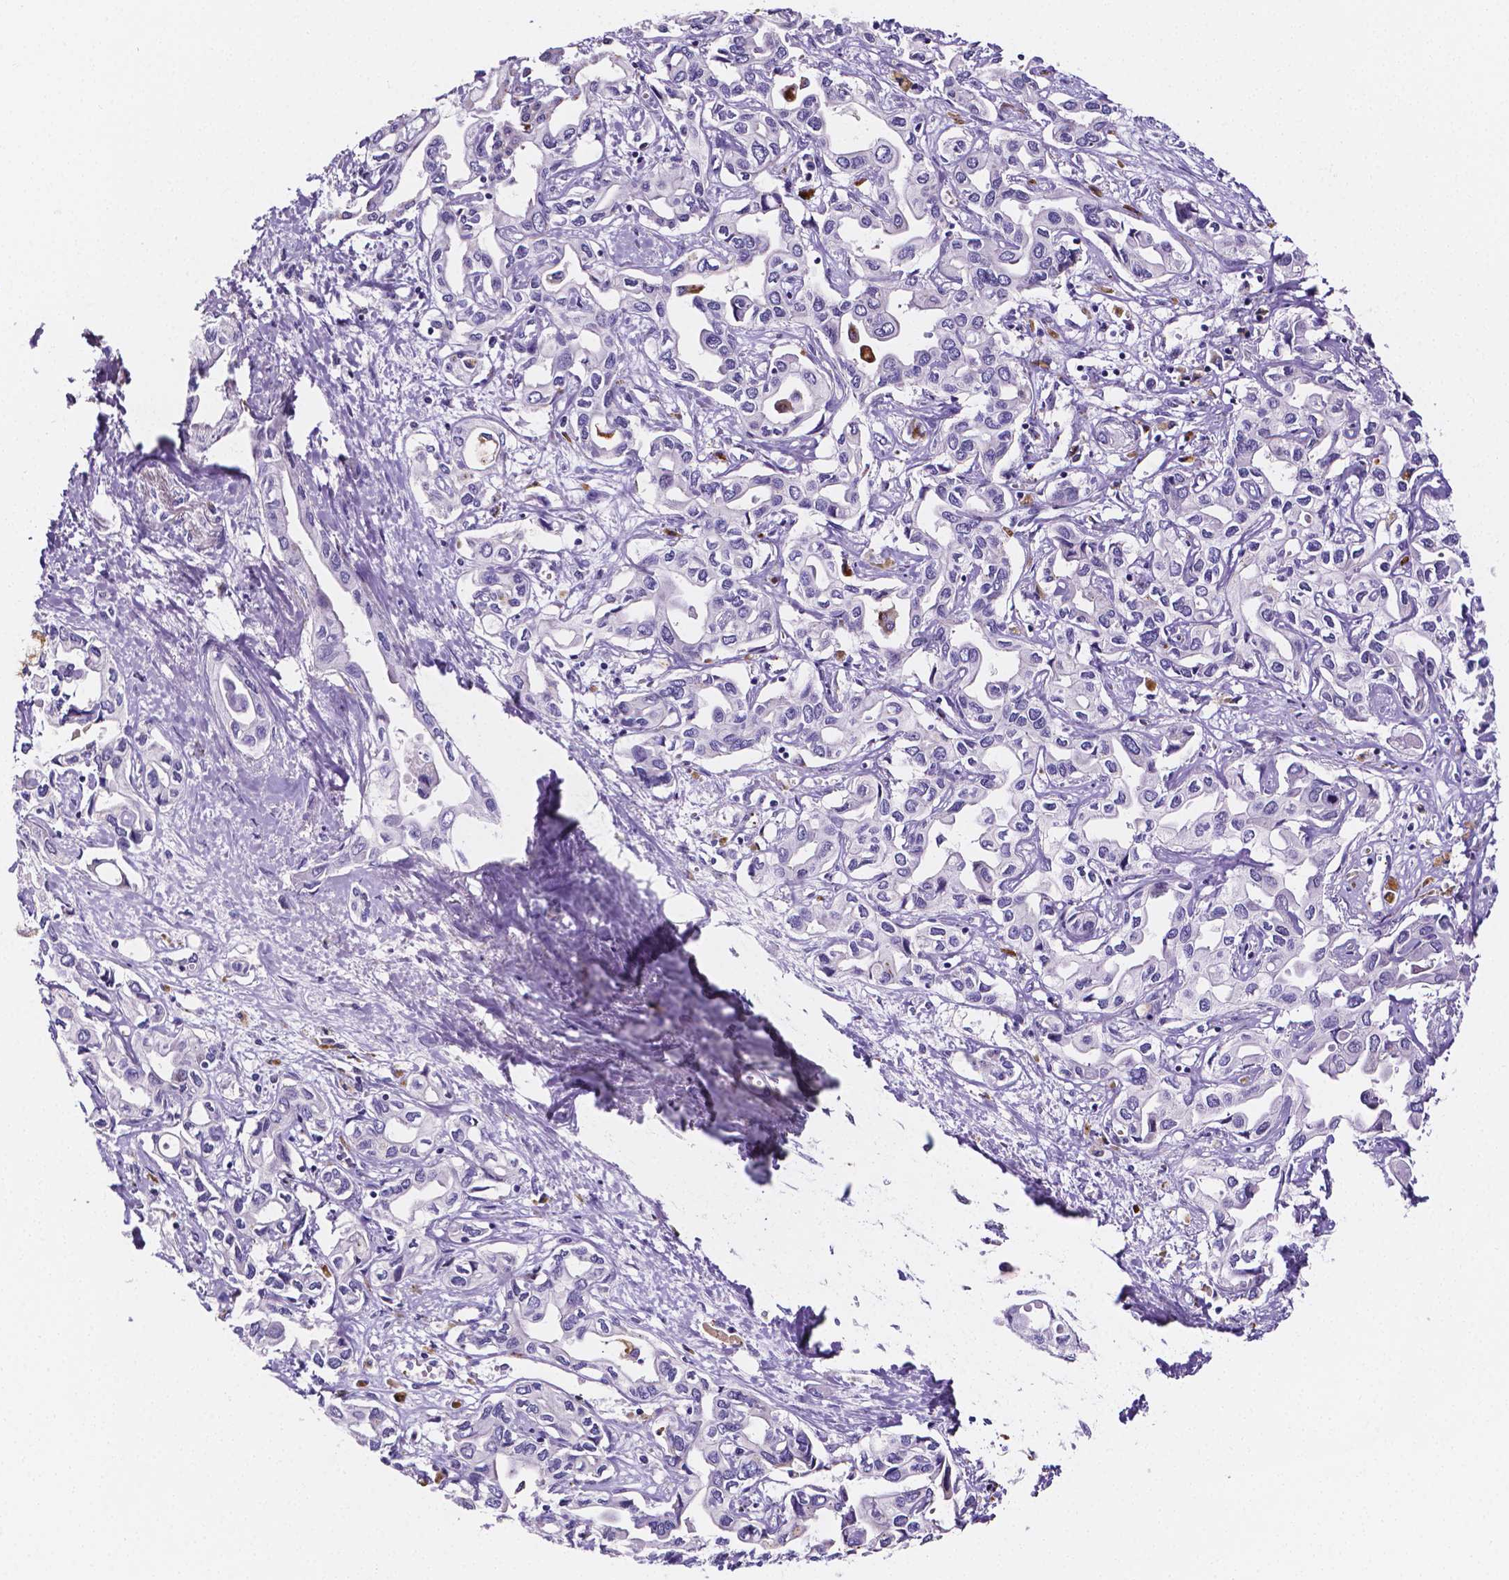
{"staining": {"intensity": "negative", "quantity": "none", "location": "none"}, "tissue": "liver cancer", "cell_type": "Tumor cells", "image_type": "cancer", "snomed": [{"axis": "morphology", "description": "Cholangiocarcinoma"}, {"axis": "topography", "description": "Liver"}], "caption": "A high-resolution photomicrograph shows IHC staining of liver cholangiocarcinoma, which shows no significant expression in tumor cells.", "gene": "NRGN", "patient": {"sex": "female", "age": 64}}